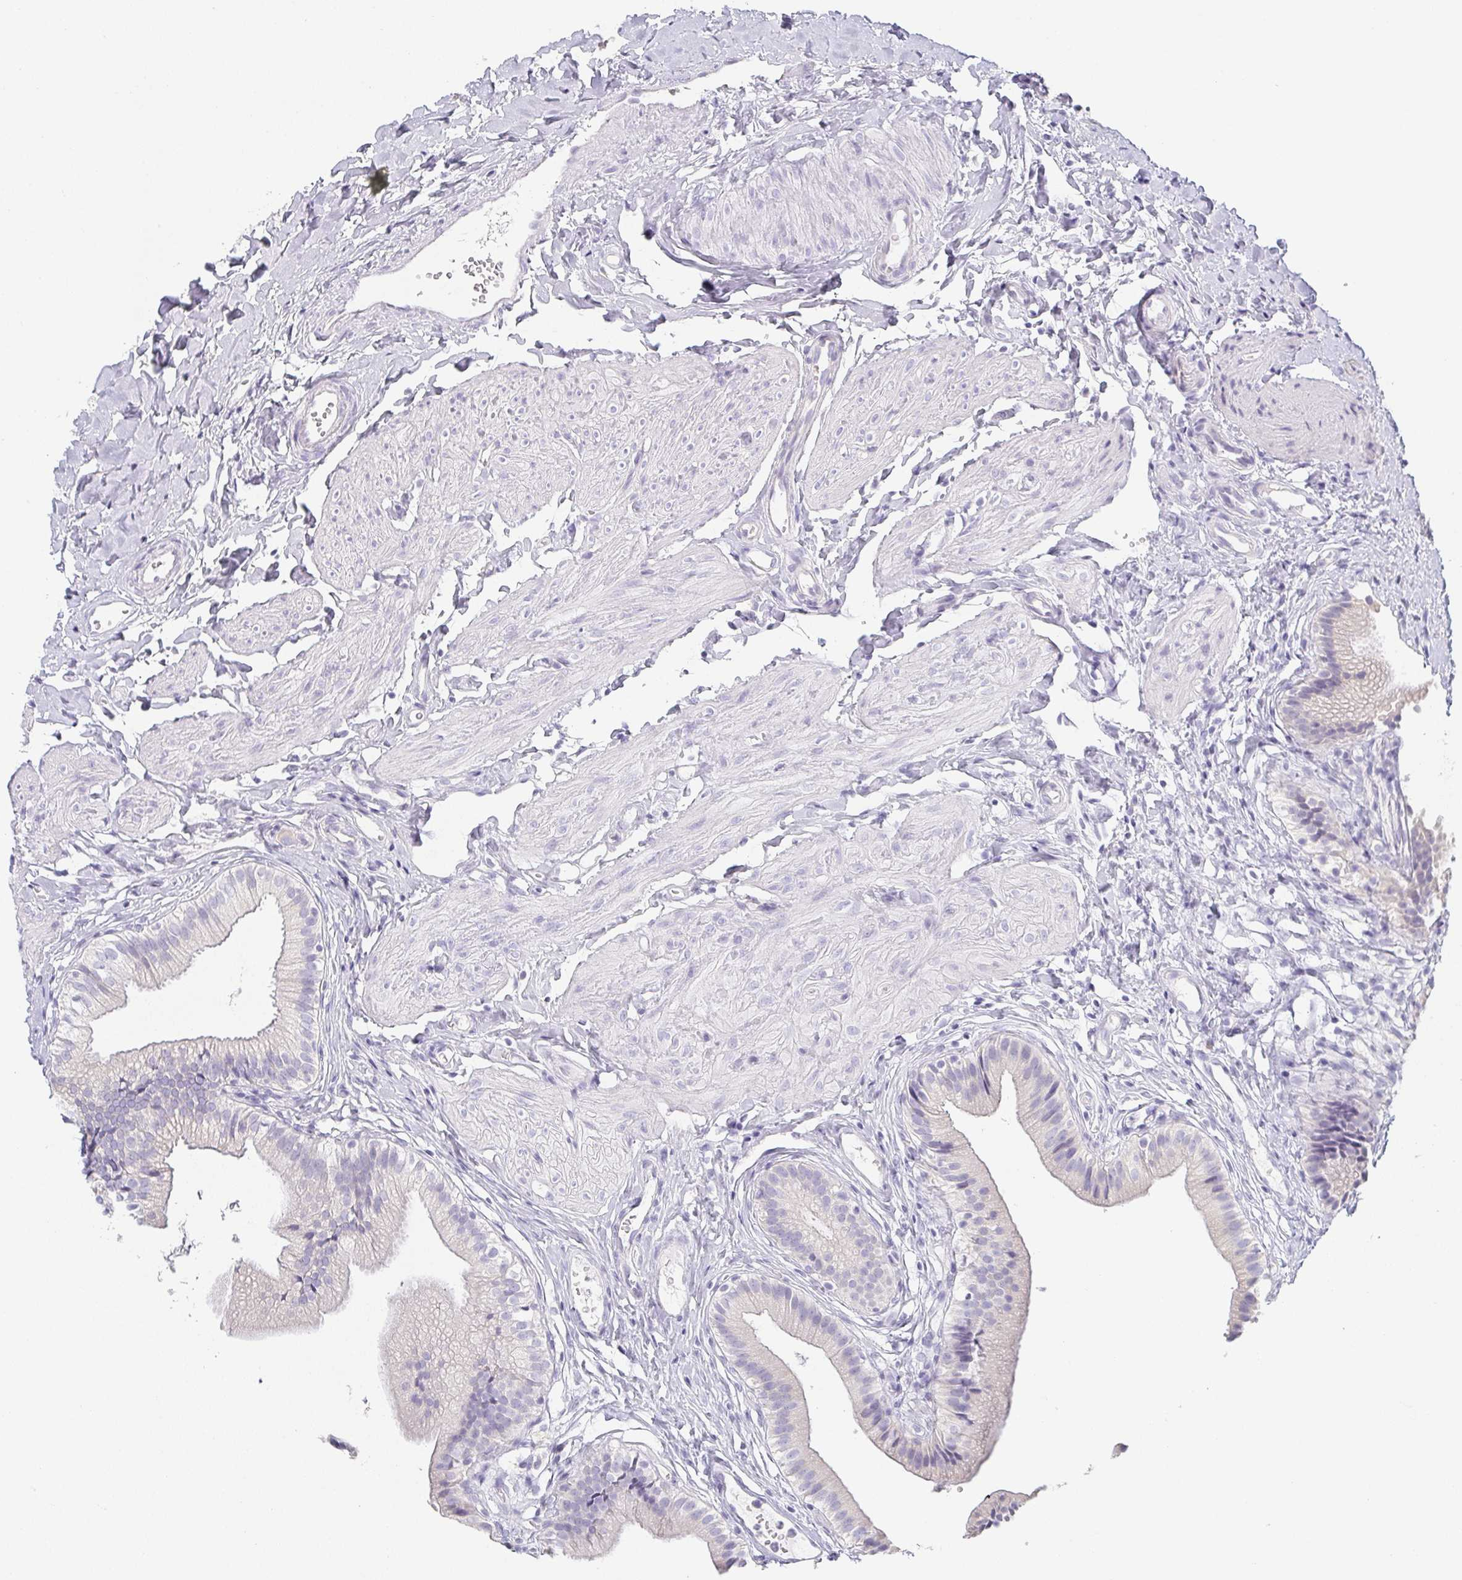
{"staining": {"intensity": "negative", "quantity": "none", "location": "none"}, "tissue": "gallbladder", "cell_type": "Glandular cells", "image_type": "normal", "snomed": [{"axis": "morphology", "description": "Normal tissue, NOS"}, {"axis": "topography", "description": "Gallbladder"}], "caption": "Immunohistochemical staining of unremarkable gallbladder displays no significant expression in glandular cells. Nuclei are stained in blue.", "gene": "PRR27", "patient": {"sex": "female", "age": 47}}